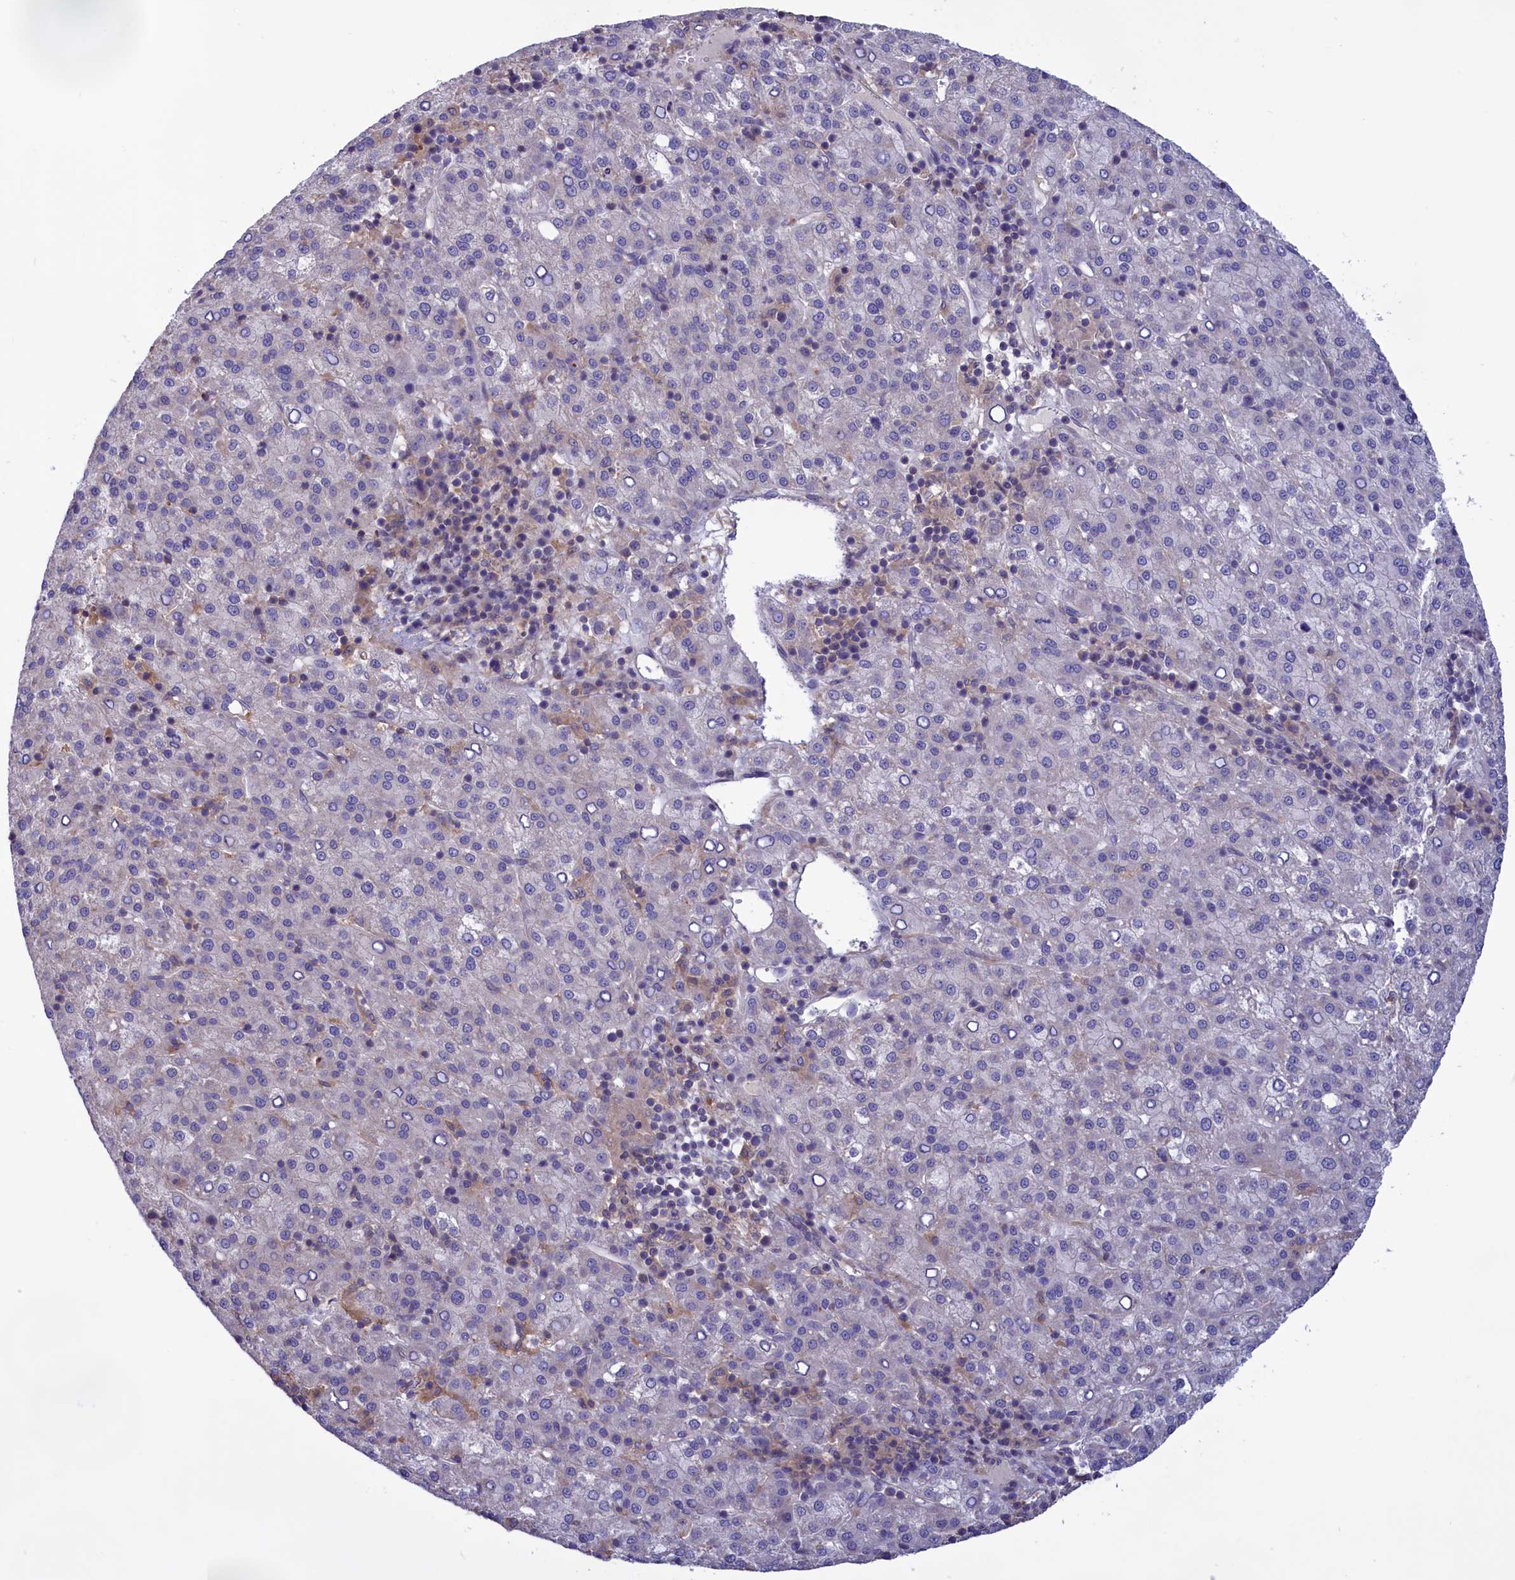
{"staining": {"intensity": "negative", "quantity": "none", "location": "none"}, "tissue": "liver cancer", "cell_type": "Tumor cells", "image_type": "cancer", "snomed": [{"axis": "morphology", "description": "Carcinoma, Hepatocellular, NOS"}, {"axis": "topography", "description": "Liver"}], "caption": "Tumor cells are negative for brown protein staining in liver cancer. (Brightfield microscopy of DAB immunohistochemistry at high magnification).", "gene": "AMDHD2", "patient": {"sex": "female", "age": 58}}